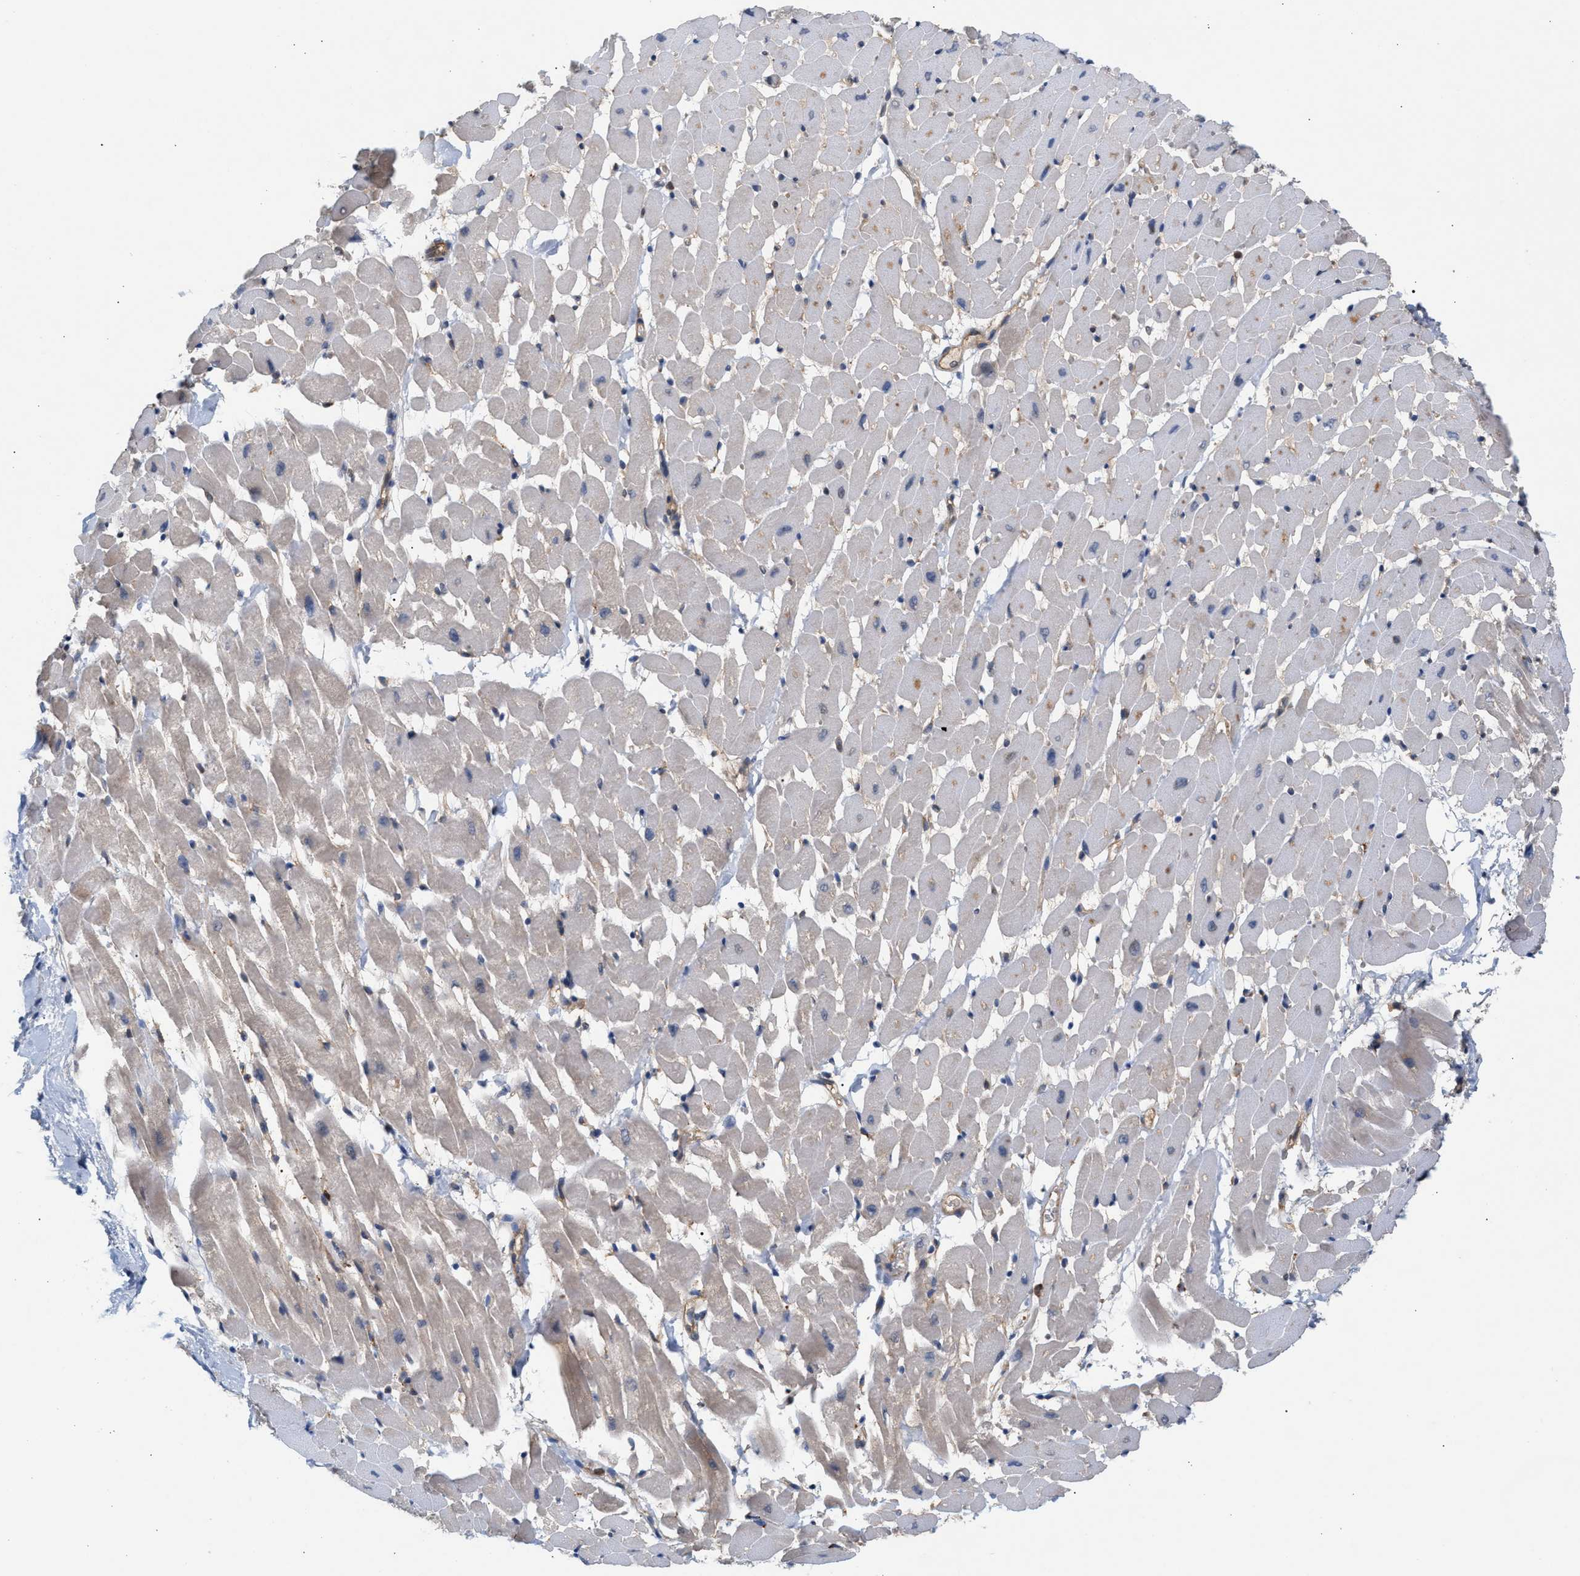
{"staining": {"intensity": "moderate", "quantity": "25%-75%", "location": "cytoplasmic/membranous"}, "tissue": "heart muscle", "cell_type": "Cardiomyocytes", "image_type": "normal", "snomed": [{"axis": "morphology", "description": "Normal tissue, NOS"}, {"axis": "topography", "description": "Heart"}], "caption": "The histopathology image demonstrates immunohistochemical staining of benign heart muscle. There is moderate cytoplasmic/membranous positivity is present in approximately 25%-75% of cardiomyocytes.", "gene": "GLOD4", "patient": {"sex": "male", "age": 45}}